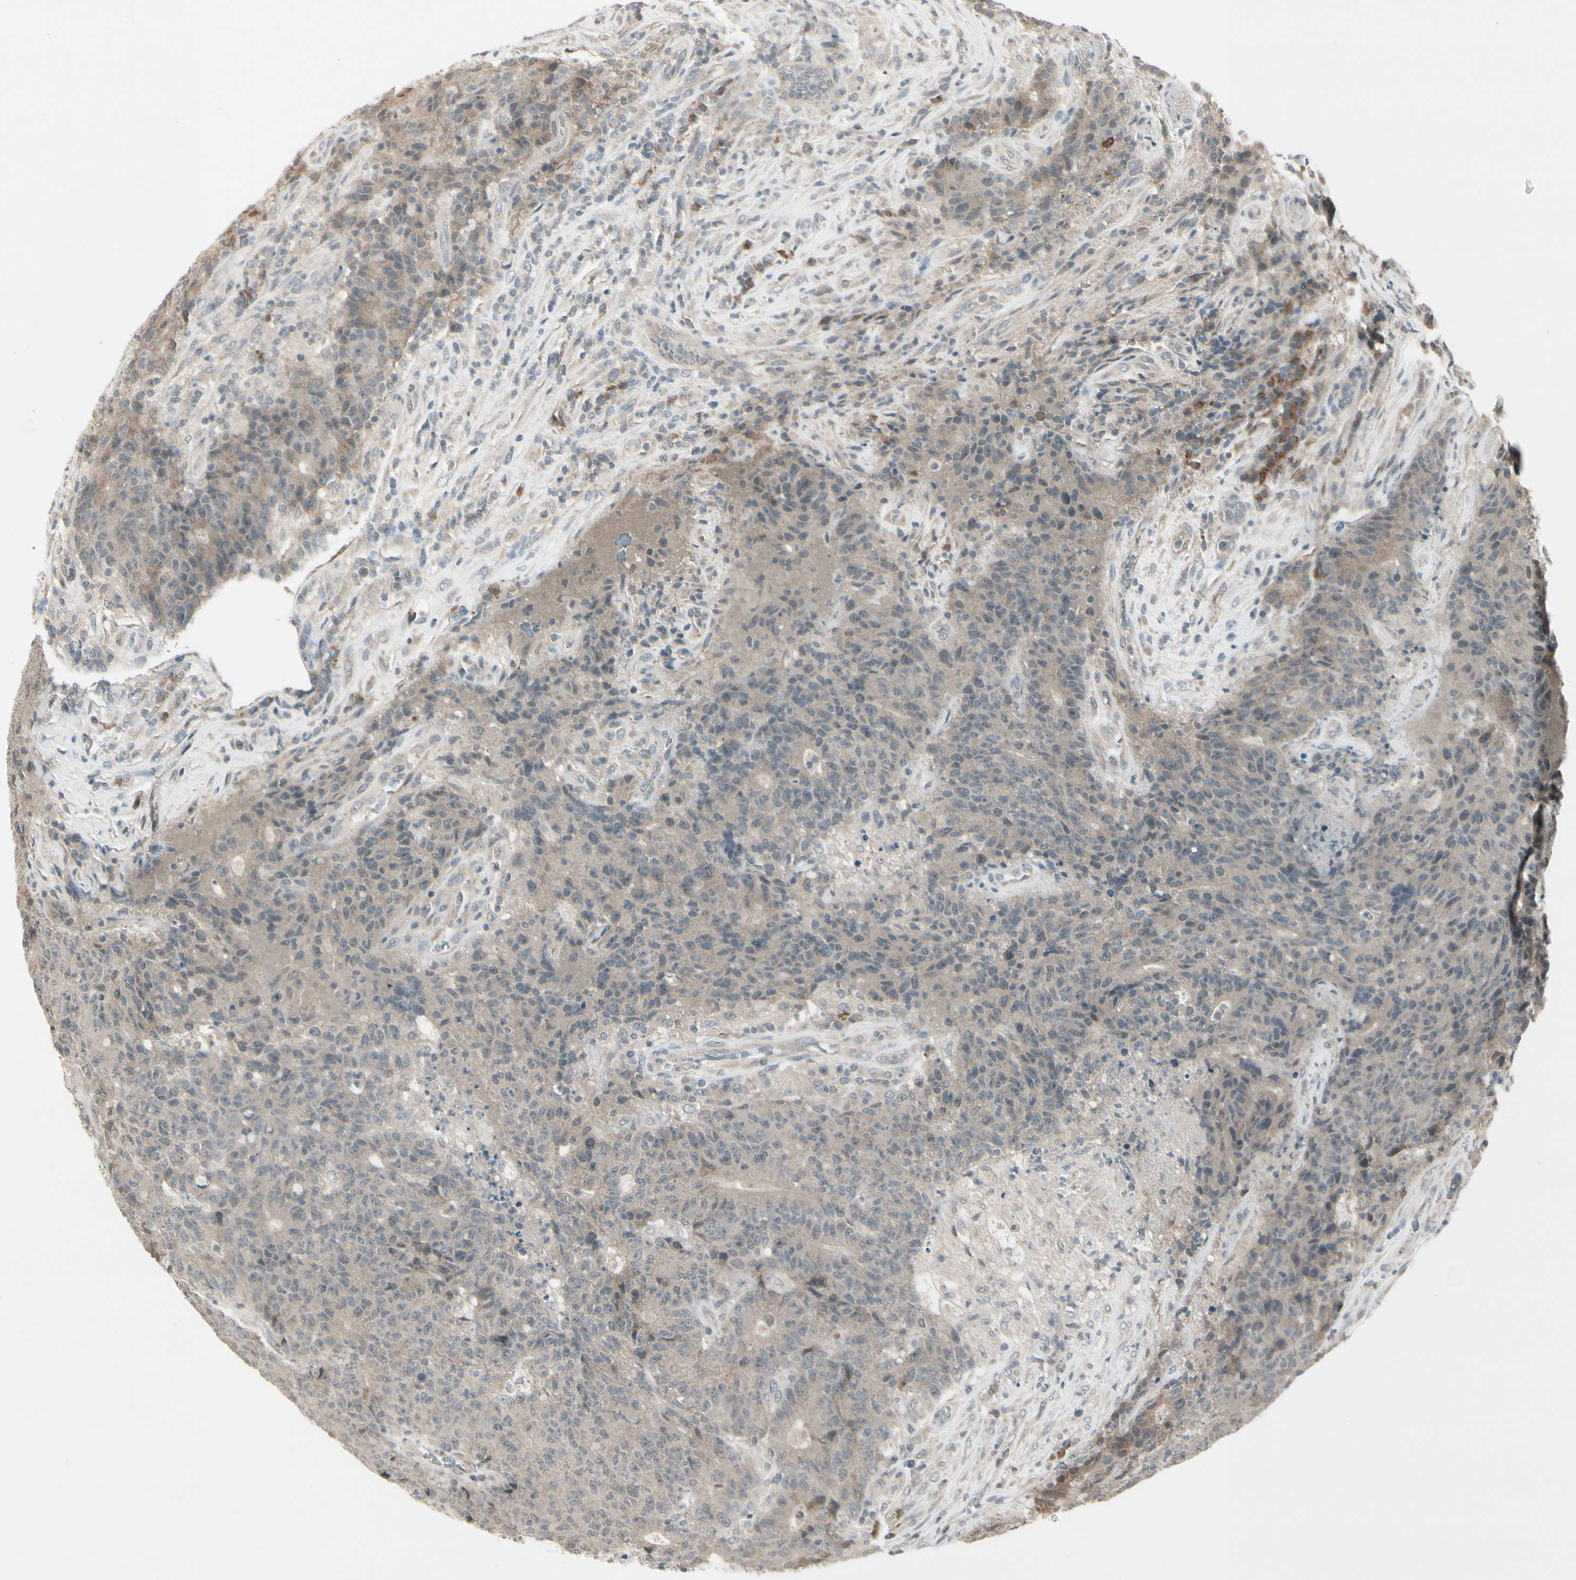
{"staining": {"intensity": "weak", "quantity": "25%-75%", "location": "cytoplasmic/membranous"}, "tissue": "colorectal cancer", "cell_type": "Tumor cells", "image_type": "cancer", "snomed": [{"axis": "morphology", "description": "Normal tissue, NOS"}, {"axis": "morphology", "description": "Adenocarcinoma, NOS"}, {"axis": "topography", "description": "Colon"}], "caption": "Adenocarcinoma (colorectal) stained for a protein reveals weak cytoplasmic/membranous positivity in tumor cells. The staining is performed using DAB brown chromogen to label protein expression. The nuclei are counter-stained blue using hematoxylin.", "gene": "FHDC1", "patient": {"sex": "female", "age": 75}}